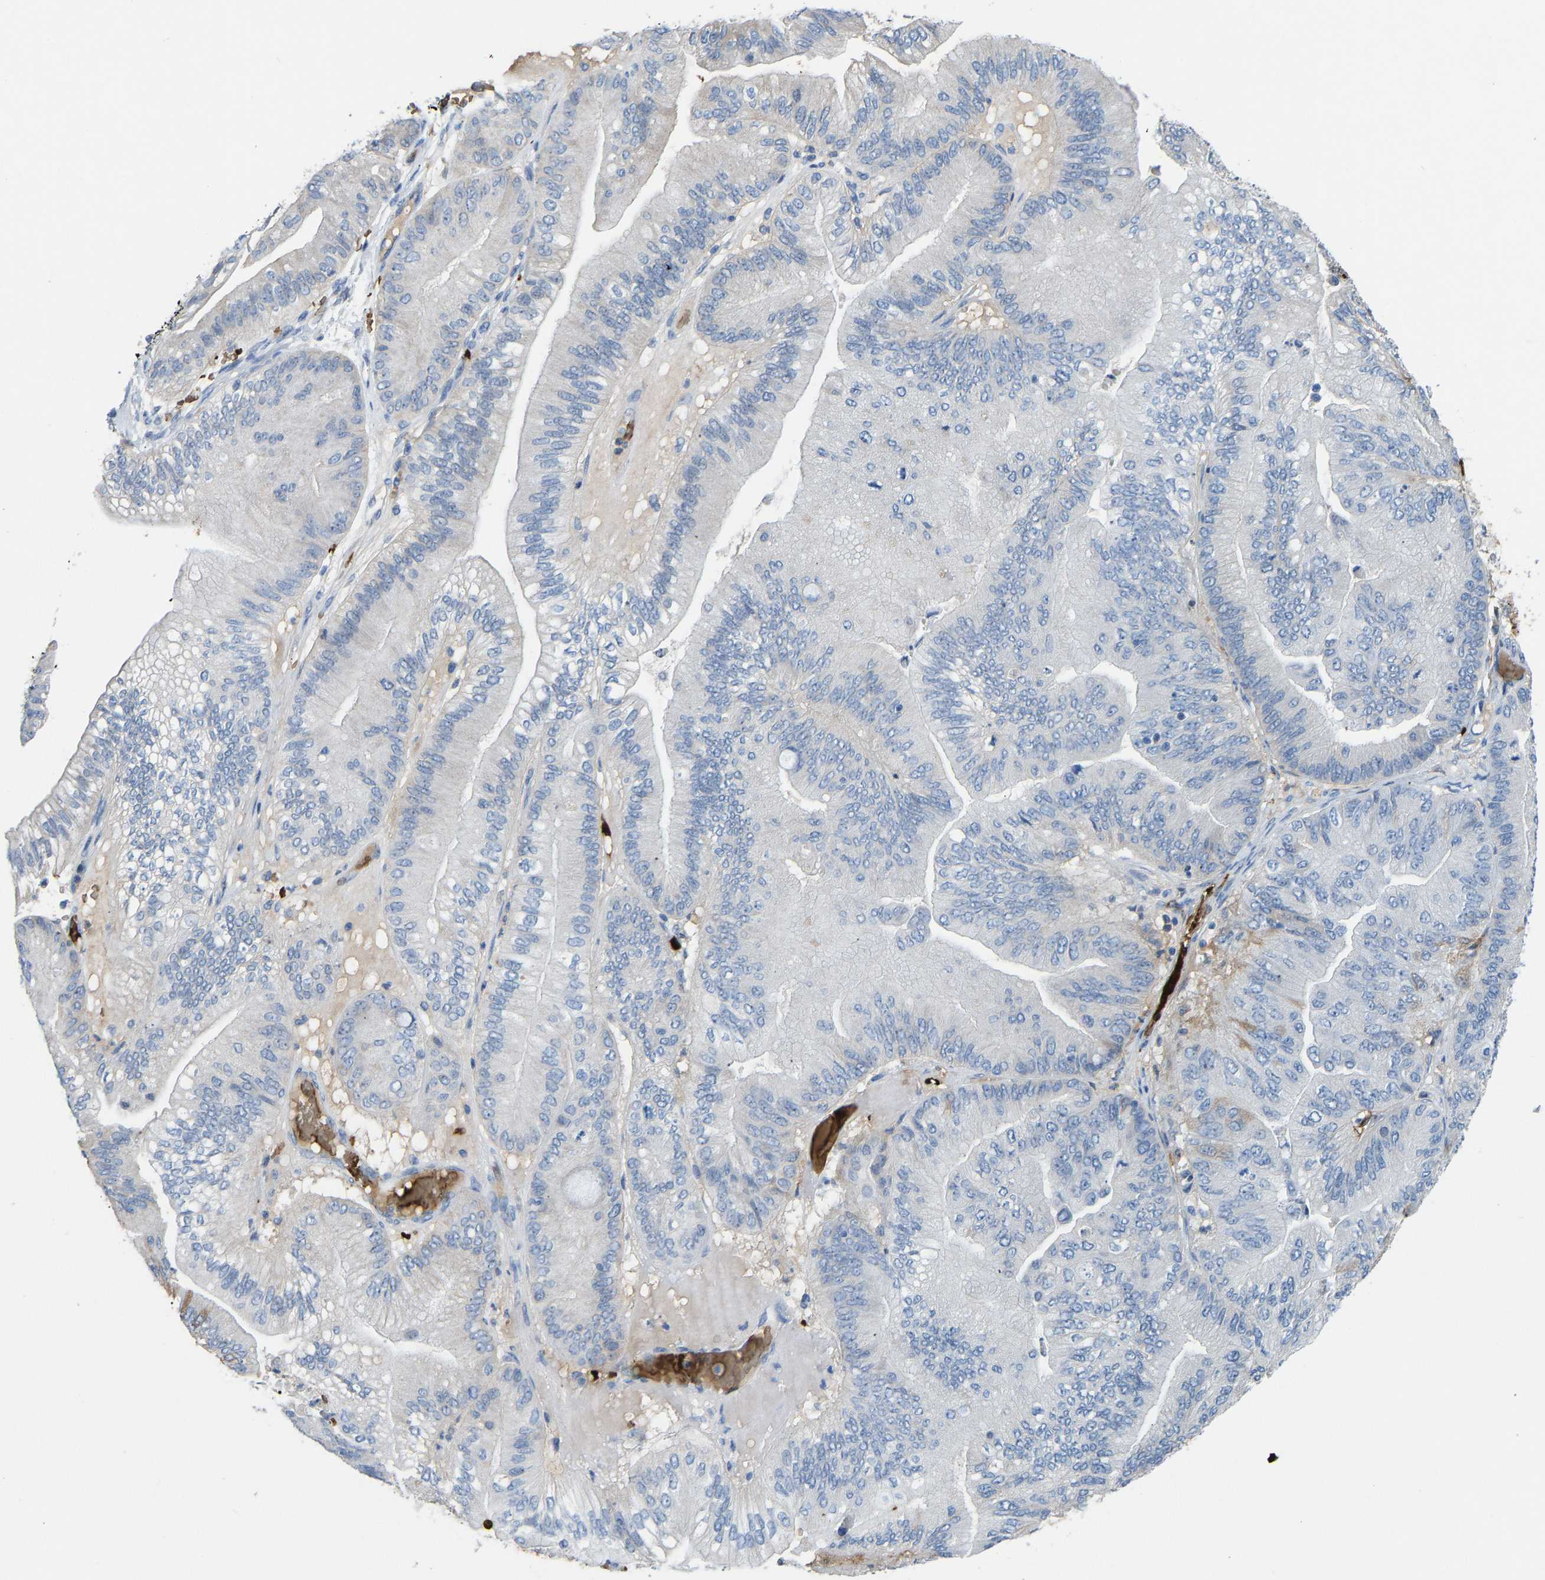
{"staining": {"intensity": "negative", "quantity": "none", "location": "none"}, "tissue": "ovarian cancer", "cell_type": "Tumor cells", "image_type": "cancer", "snomed": [{"axis": "morphology", "description": "Cystadenocarcinoma, mucinous, NOS"}, {"axis": "topography", "description": "Ovary"}], "caption": "IHC histopathology image of neoplastic tissue: ovarian mucinous cystadenocarcinoma stained with DAB (3,3'-diaminobenzidine) displays no significant protein staining in tumor cells. Nuclei are stained in blue.", "gene": "PIGS", "patient": {"sex": "female", "age": 61}}